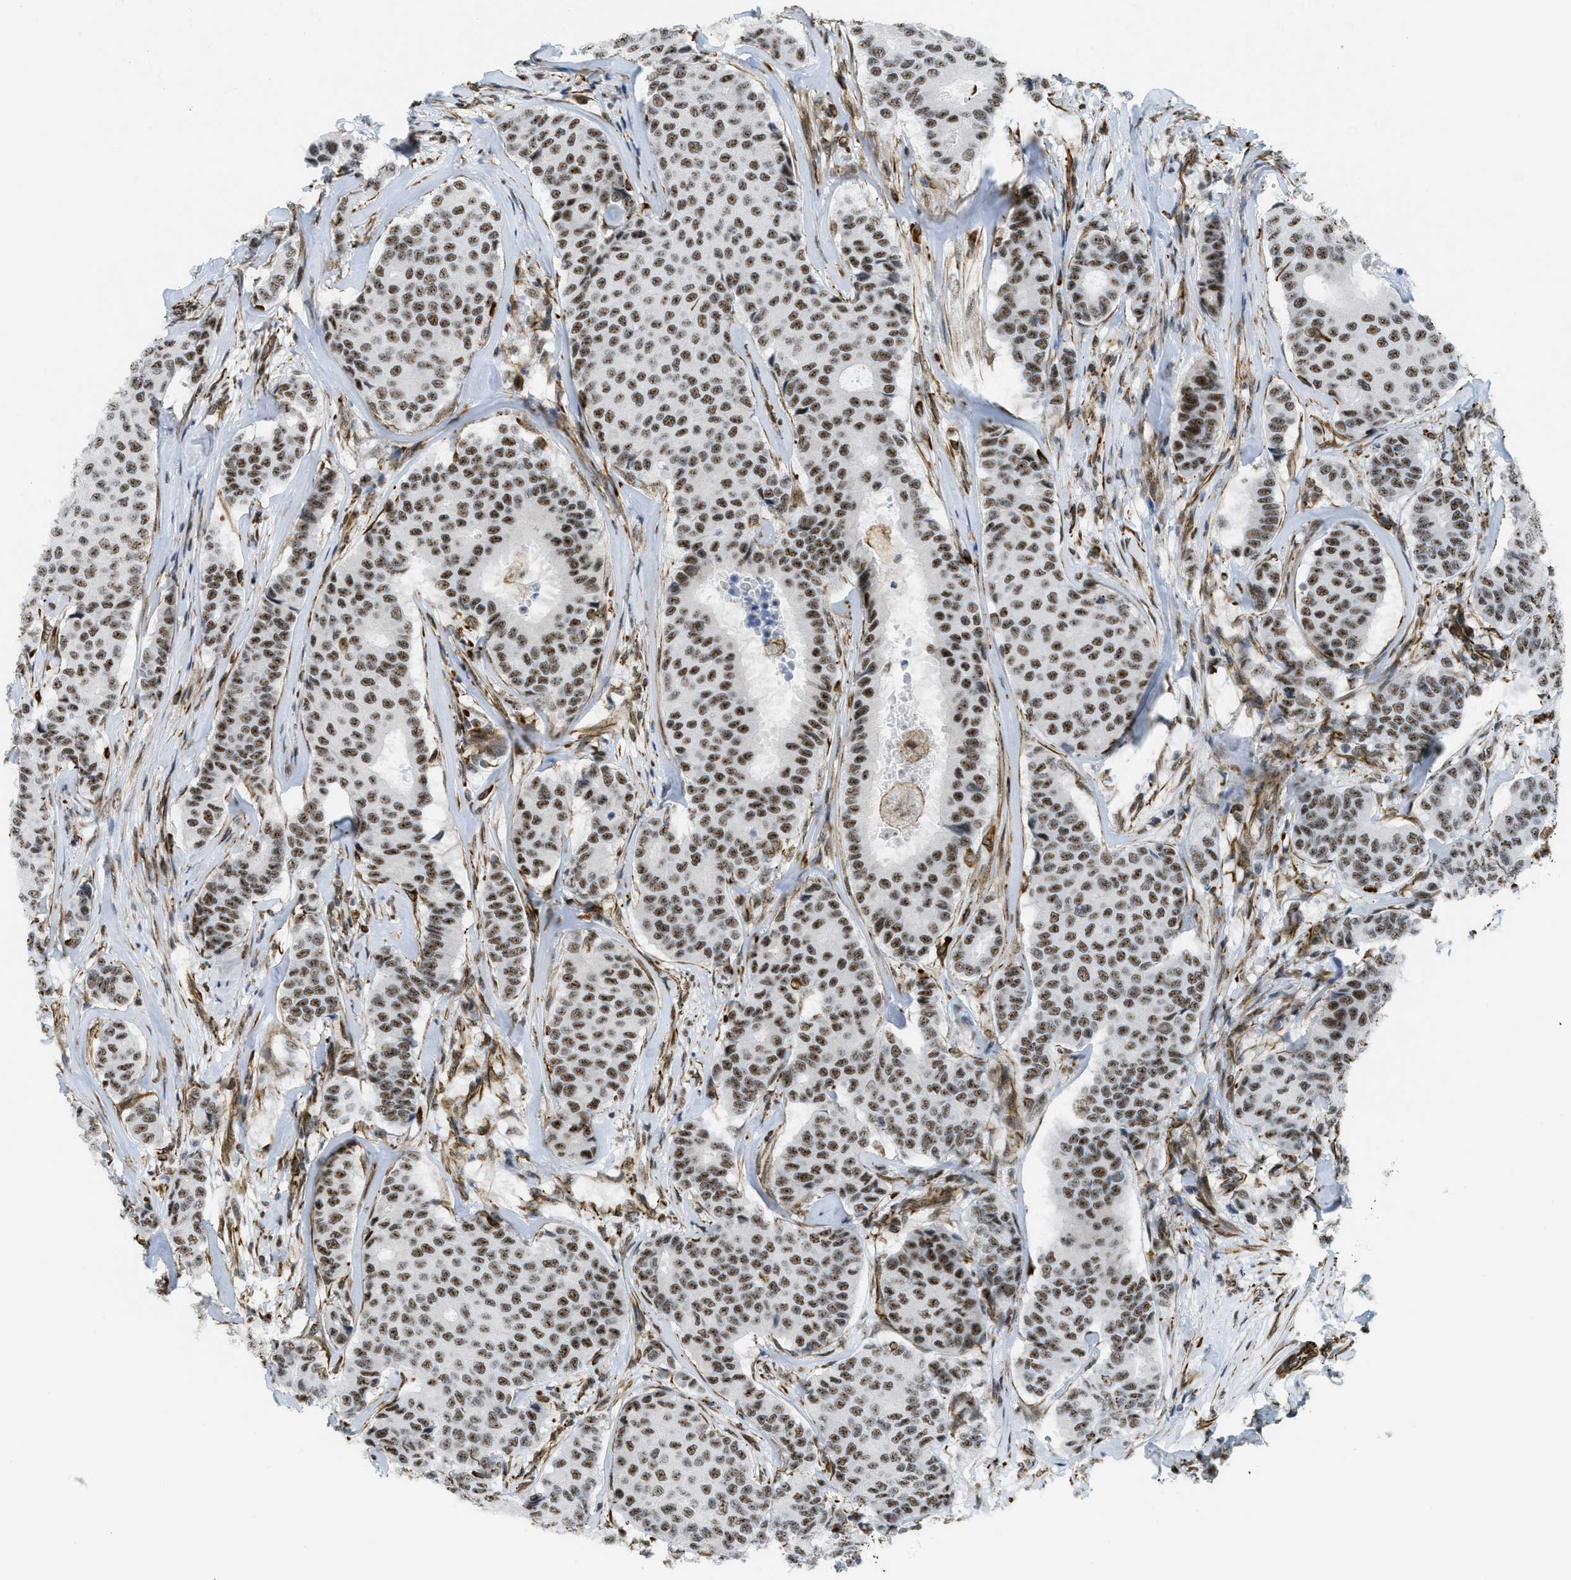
{"staining": {"intensity": "moderate", "quantity": ">75%", "location": "nuclear"}, "tissue": "breast cancer", "cell_type": "Tumor cells", "image_type": "cancer", "snomed": [{"axis": "morphology", "description": "Duct carcinoma"}, {"axis": "topography", "description": "Breast"}], "caption": "Breast cancer (intraductal carcinoma) stained for a protein (brown) shows moderate nuclear positive staining in approximately >75% of tumor cells.", "gene": "LRRC8B", "patient": {"sex": "female", "age": 75}}